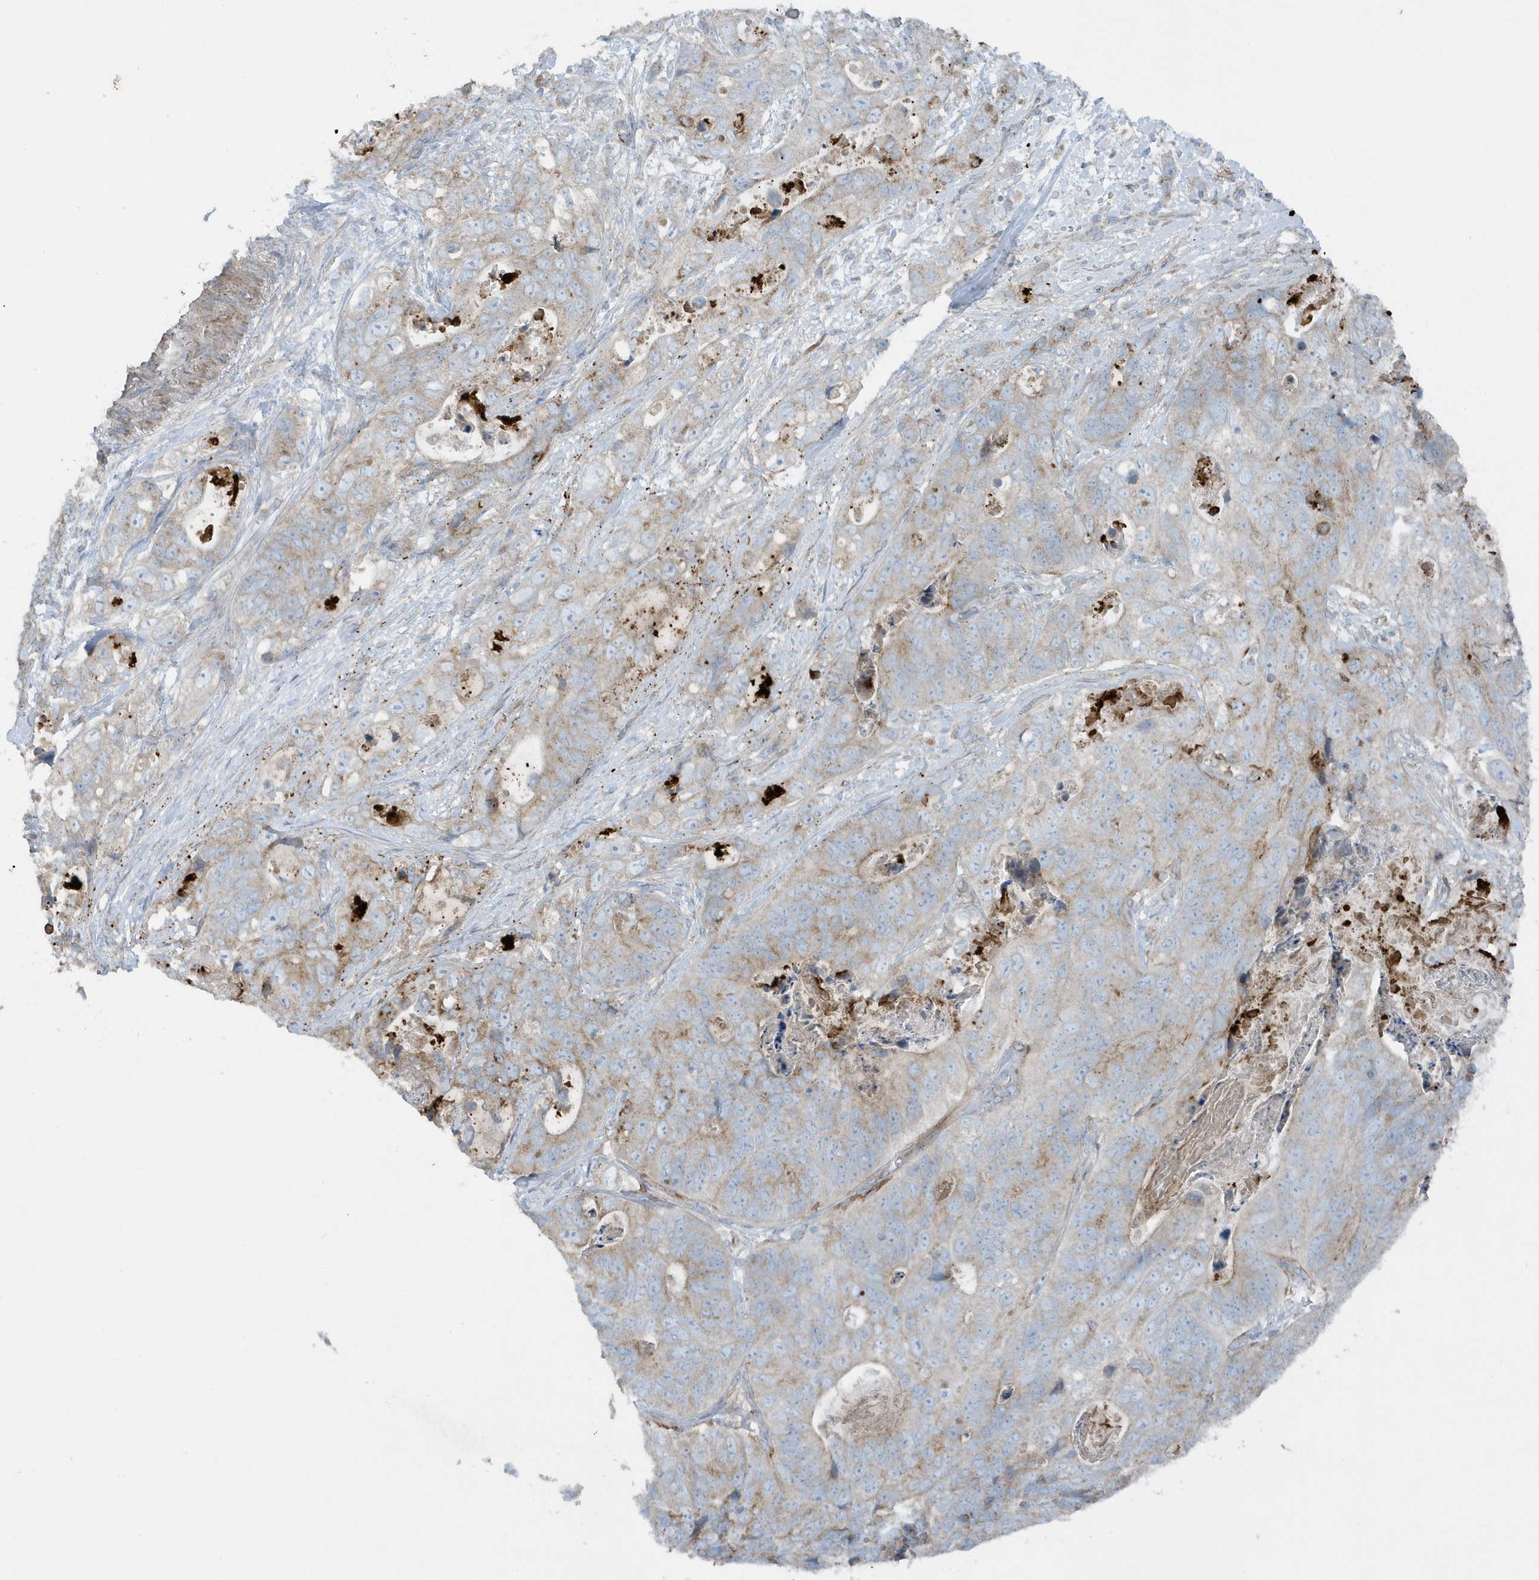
{"staining": {"intensity": "weak", "quantity": "25%-75%", "location": "cytoplasmic/membranous"}, "tissue": "stomach cancer", "cell_type": "Tumor cells", "image_type": "cancer", "snomed": [{"axis": "morphology", "description": "Adenocarcinoma, NOS"}, {"axis": "topography", "description": "Stomach"}], "caption": "The histopathology image displays staining of stomach cancer (adenocarcinoma), revealing weak cytoplasmic/membranous protein staining (brown color) within tumor cells.", "gene": "SLC38A2", "patient": {"sex": "female", "age": 89}}